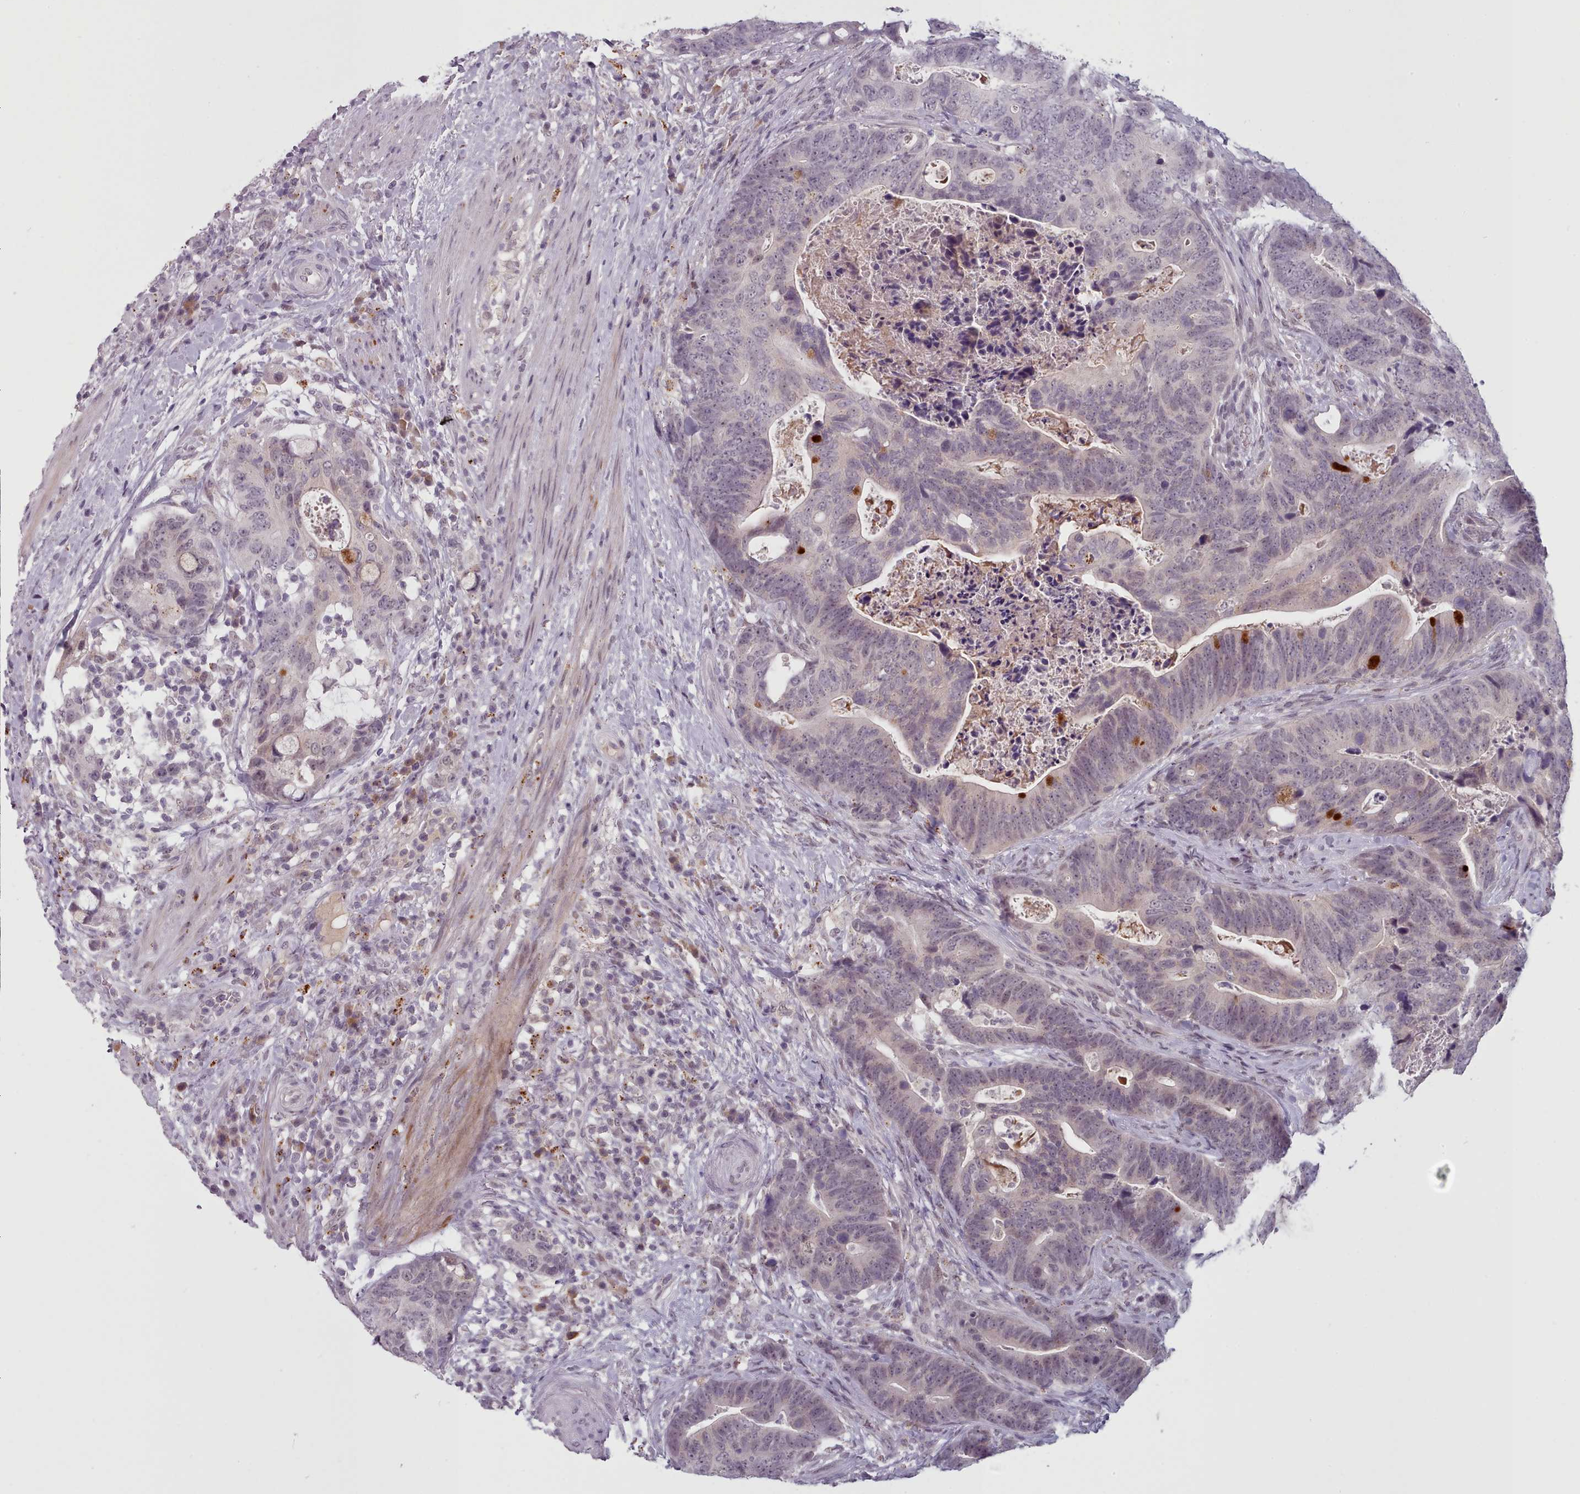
{"staining": {"intensity": "weak", "quantity": "25%-75%", "location": "nuclear"}, "tissue": "colorectal cancer", "cell_type": "Tumor cells", "image_type": "cancer", "snomed": [{"axis": "morphology", "description": "Adenocarcinoma, NOS"}, {"axis": "topography", "description": "Colon"}], "caption": "An image showing weak nuclear expression in about 25%-75% of tumor cells in colorectal cancer (adenocarcinoma), as visualized by brown immunohistochemical staining.", "gene": "PBX4", "patient": {"sex": "female", "age": 82}}